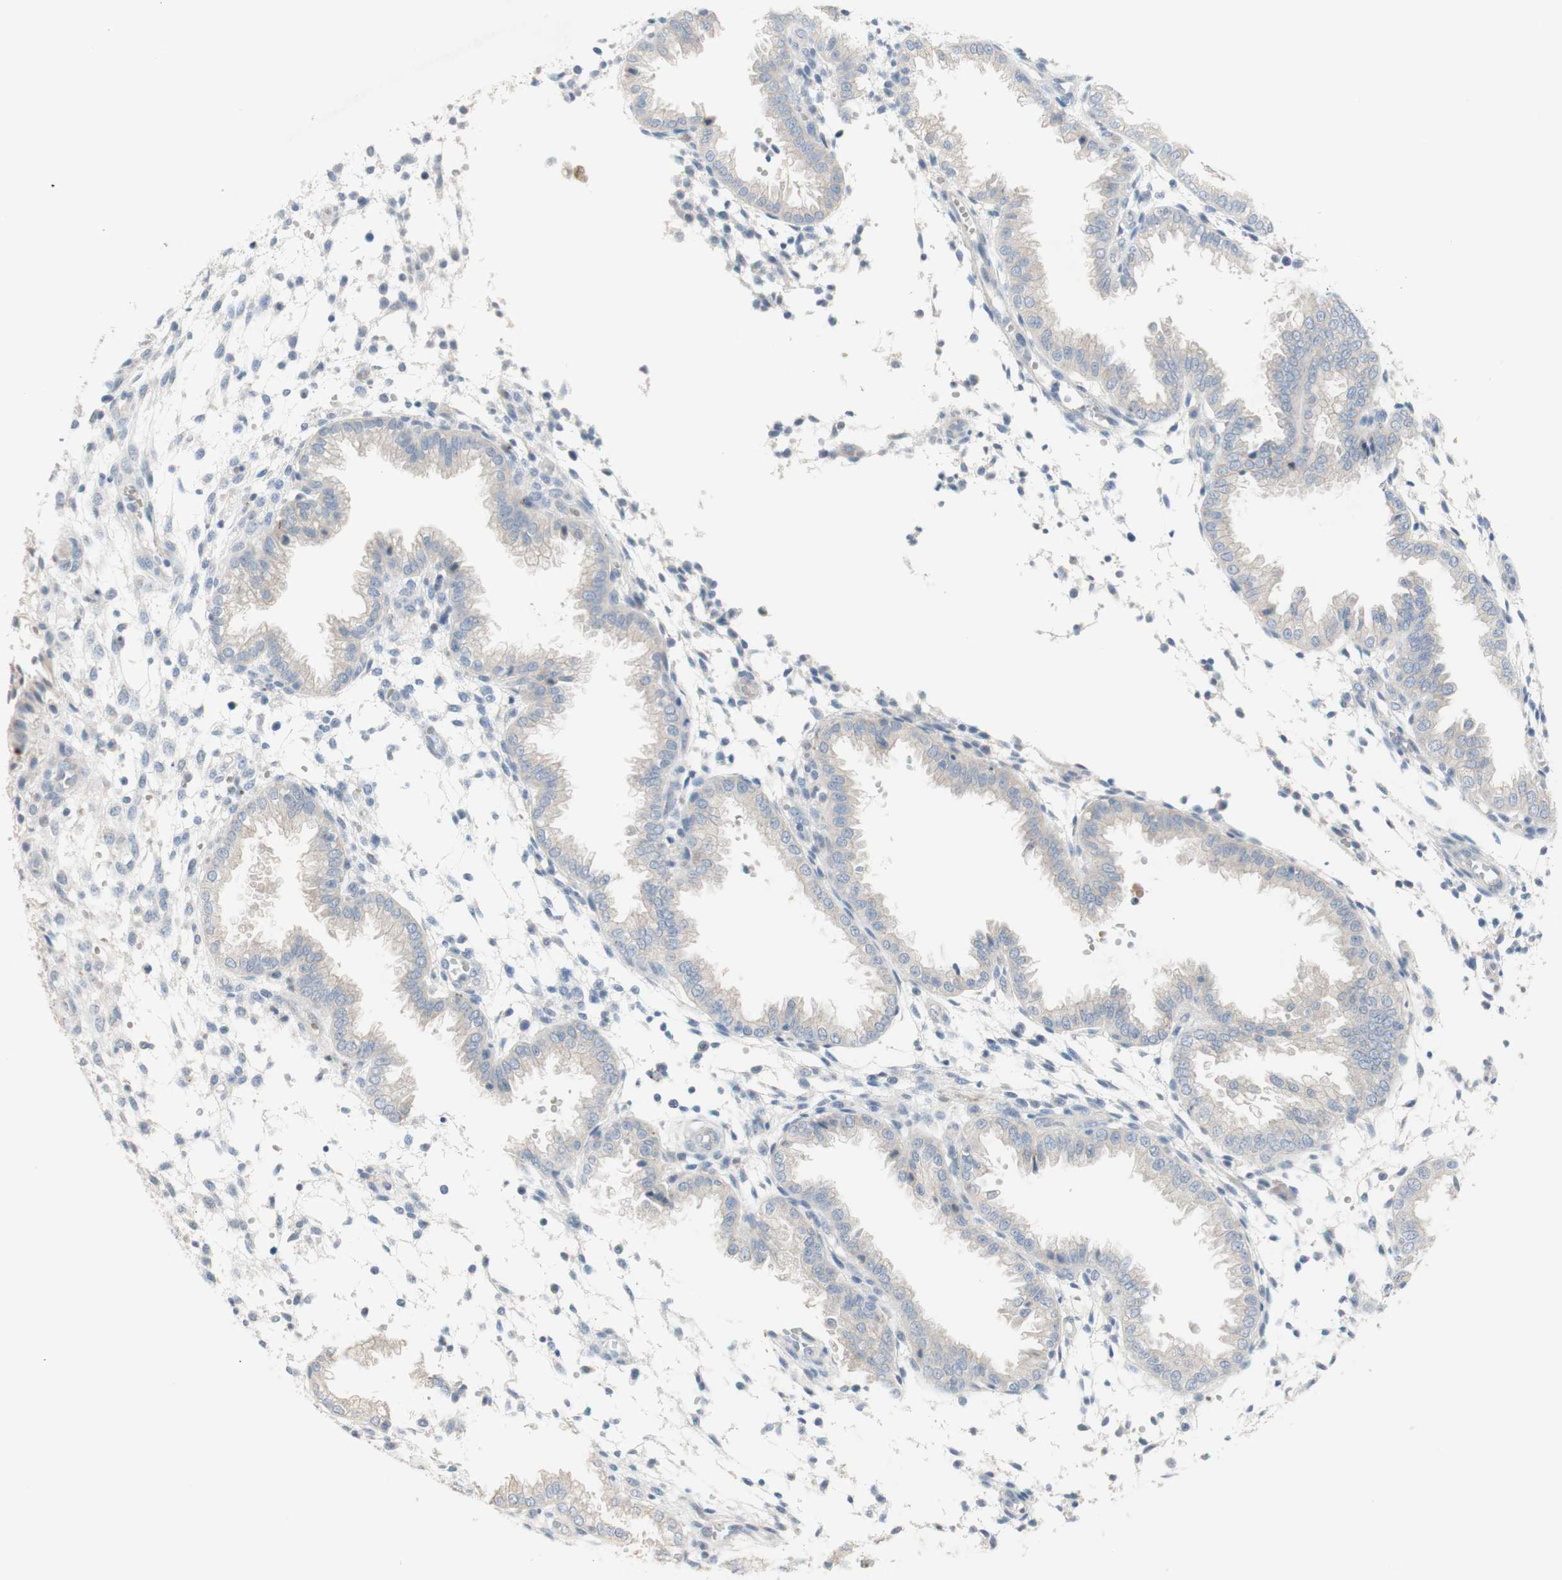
{"staining": {"intensity": "negative", "quantity": "none", "location": "none"}, "tissue": "endometrium", "cell_type": "Cells in endometrial stroma", "image_type": "normal", "snomed": [{"axis": "morphology", "description": "Normal tissue, NOS"}, {"axis": "topography", "description": "Endometrium"}], "caption": "Protein analysis of normal endometrium displays no significant staining in cells in endometrial stroma.", "gene": "MANEA", "patient": {"sex": "female", "age": 33}}